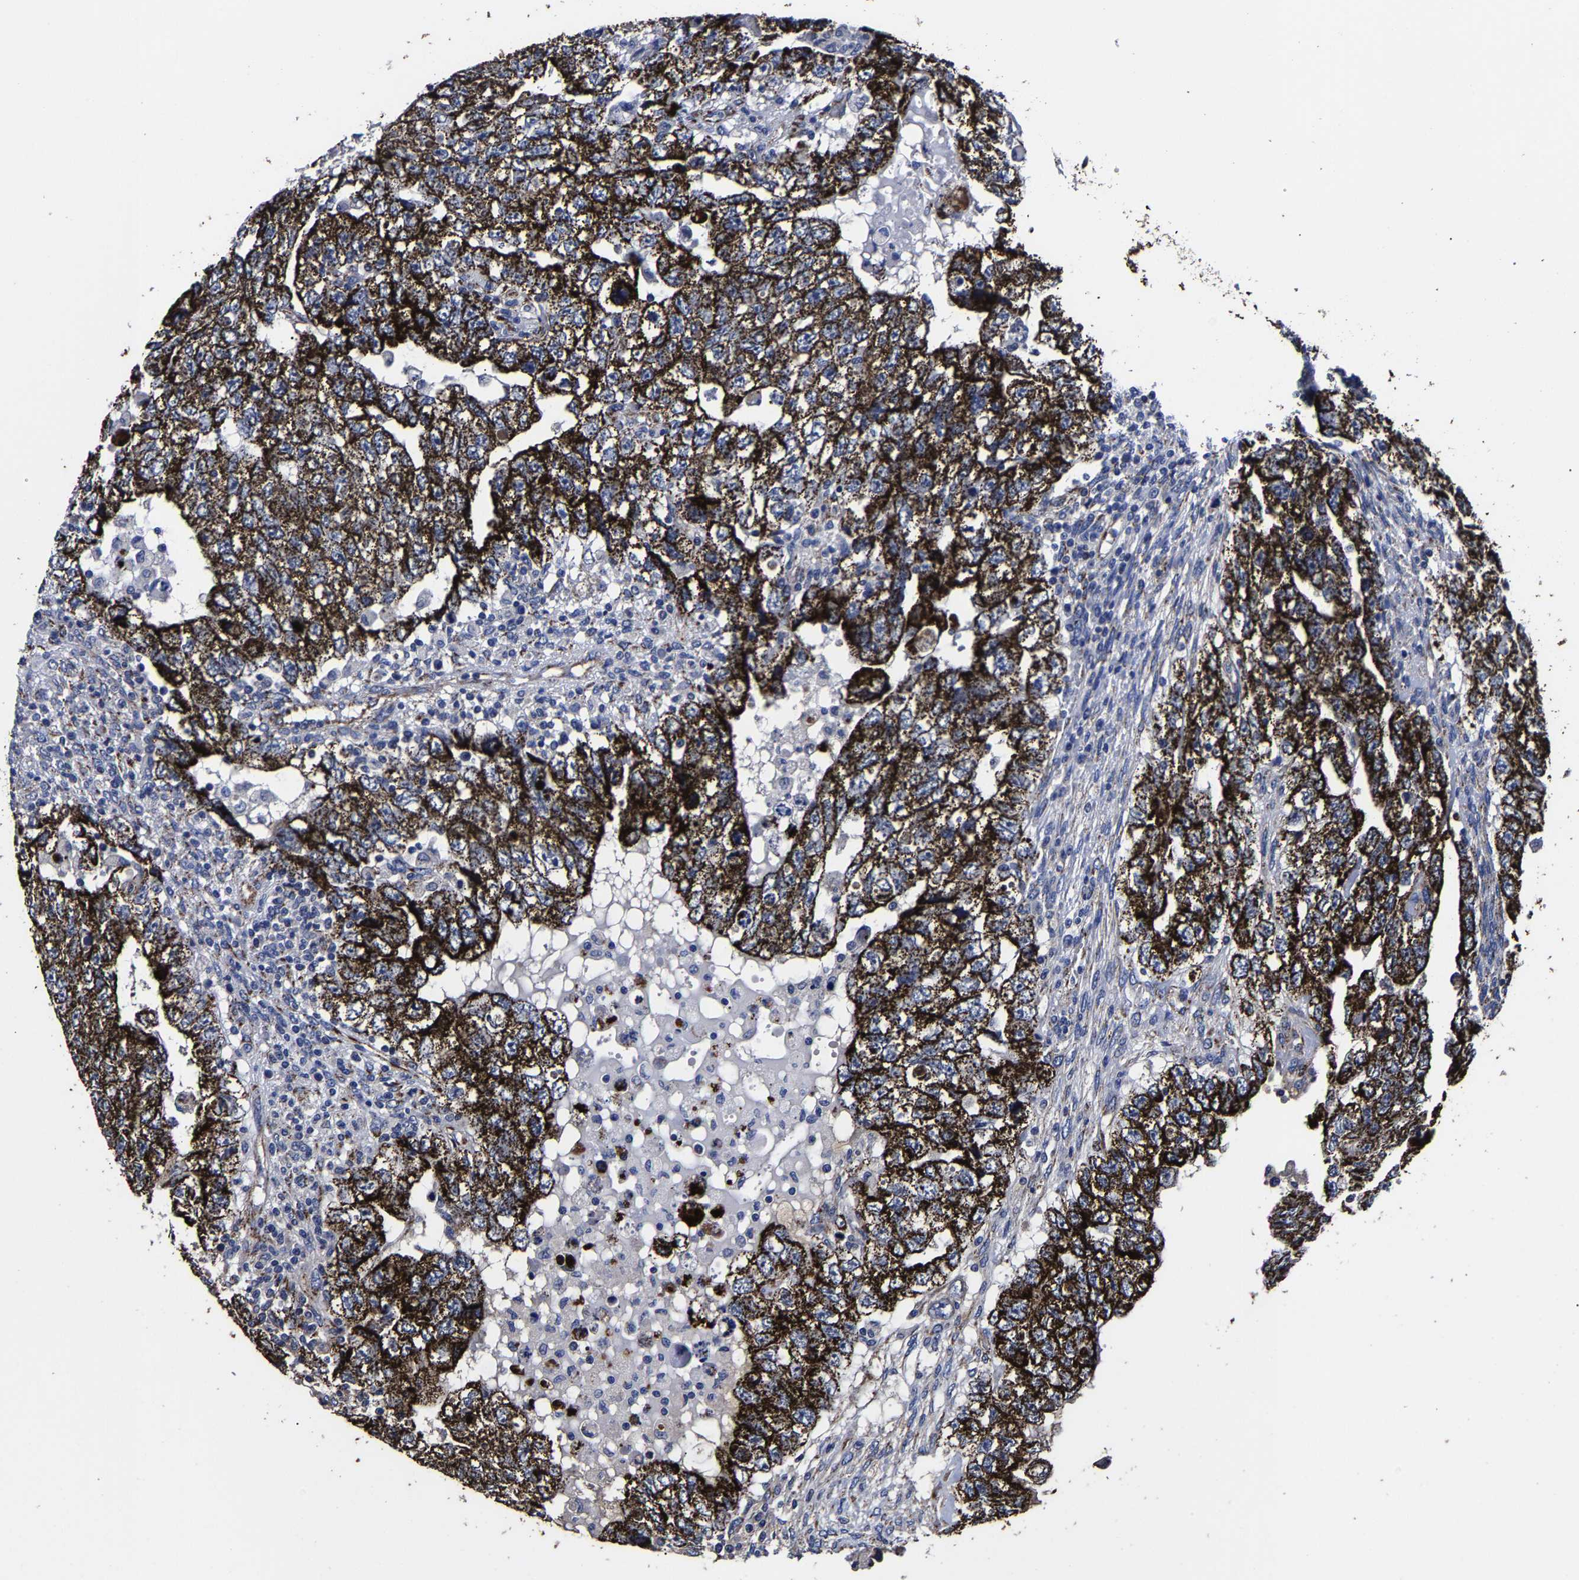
{"staining": {"intensity": "strong", "quantity": ">75%", "location": "cytoplasmic/membranous"}, "tissue": "testis cancer", "cell_type": "Tumor cells", "image_type": "cancer", "snomed": [{"axis": "morphology", "description": "Carcinoma, Embryonal, NOS"}, {"axis": "topography", "description": "Testis"}], "caption": "Testis cancer stained with a protein marker shows strong staining in tumor cells.", "gene": "AASS", "patient": {"sex": "male", "age": 36}}